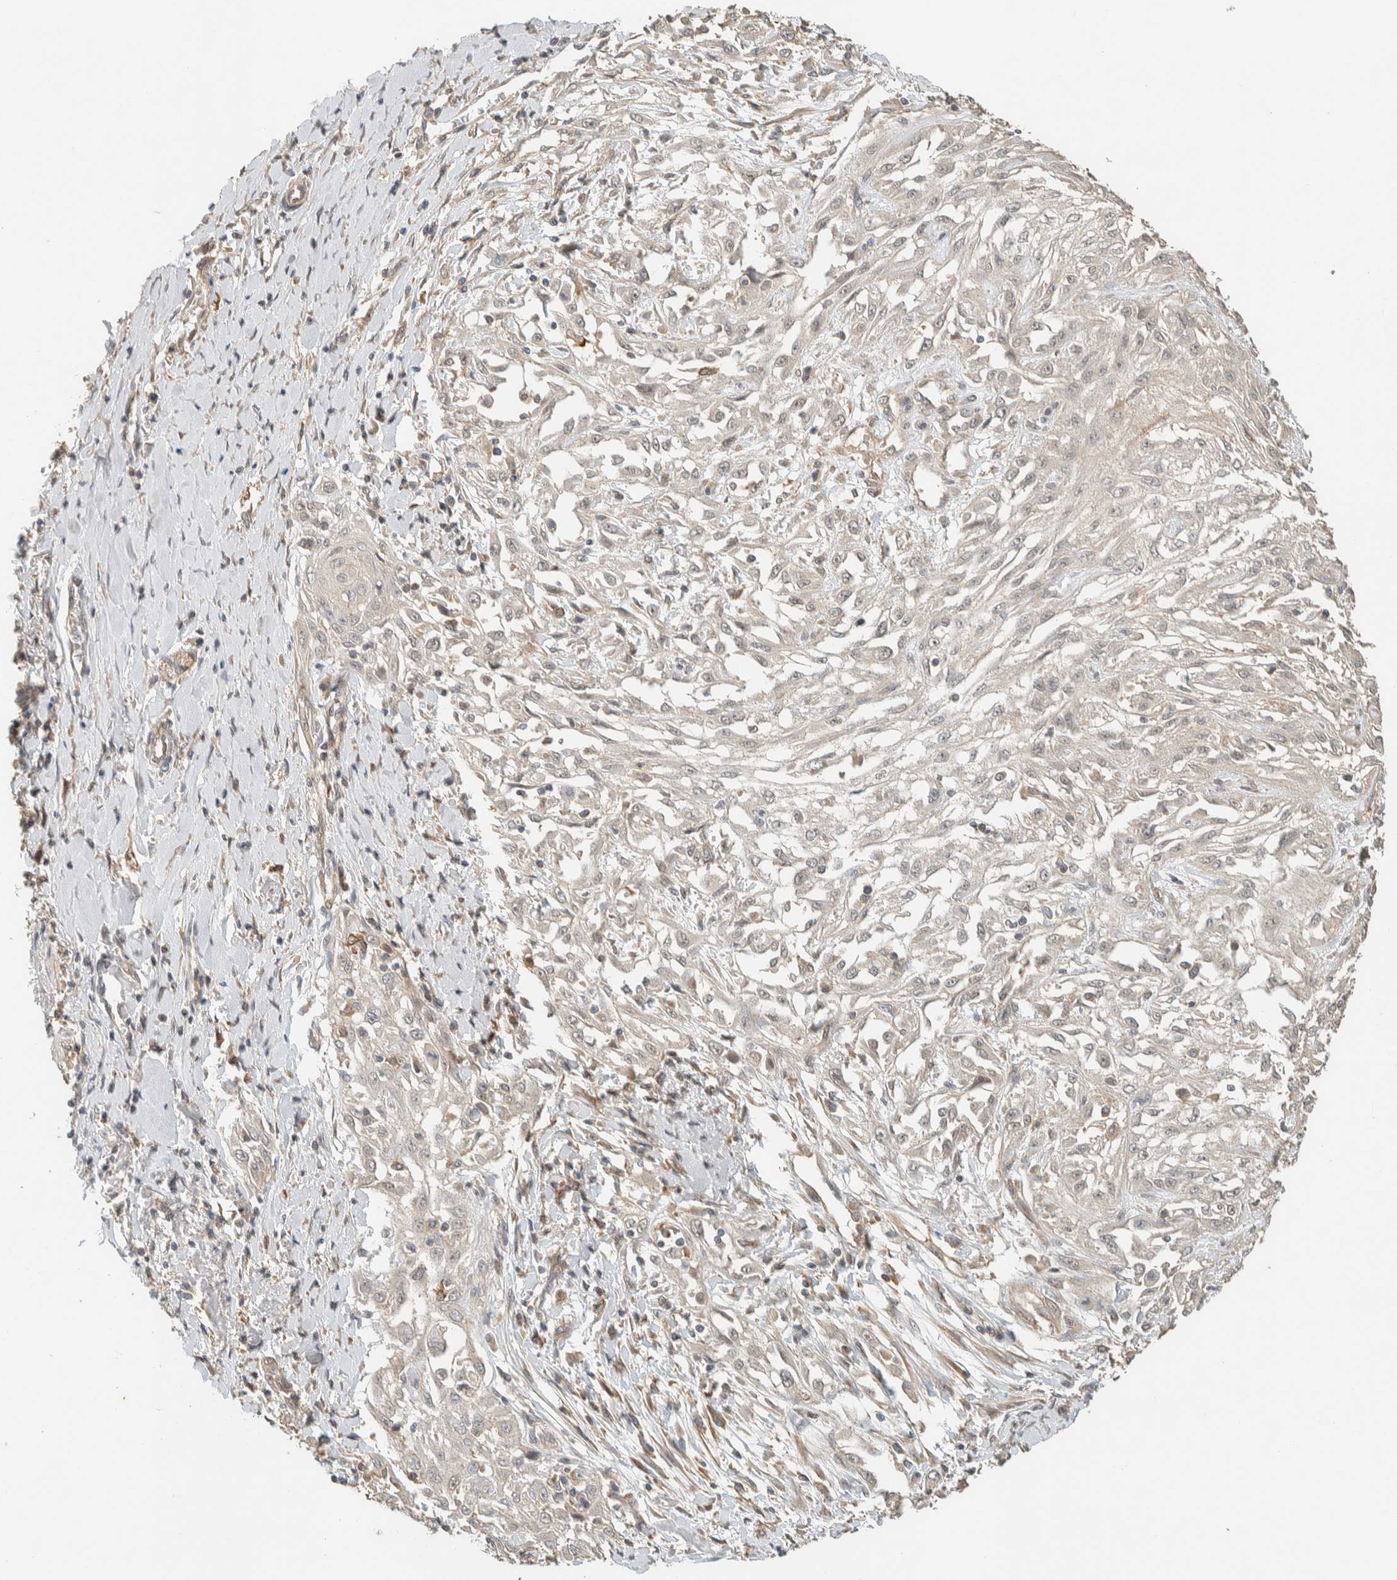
{"staining": {"intensity": "negative", "quantity": "none", "location": "none"}, "tissue": "skin cancer", "cell_type": "Tumor cells", "image_type": "cancer", "snomed": [{"axis": "morphology", "description": "Squamous cell carcinoma, NOS"}, {"axis": "morphology", "description": "Squamous cell carcinoma, metastatic, NOS"}, {"axis": "topography", "description": "Skin"}, {"axis": "topography", "description": "Lymph node"}], "caption": "Photomicrograph shows no significant protein expression in tumor cells of skin cancer. The staining was performed using DAB to visualize the protein expression in brown, while the nuclei were stained in blue with hematoxylin (Magnification: 20x).", "gene": "RAB11FIP1", "patient": {"sex": "male", "age": 75}}